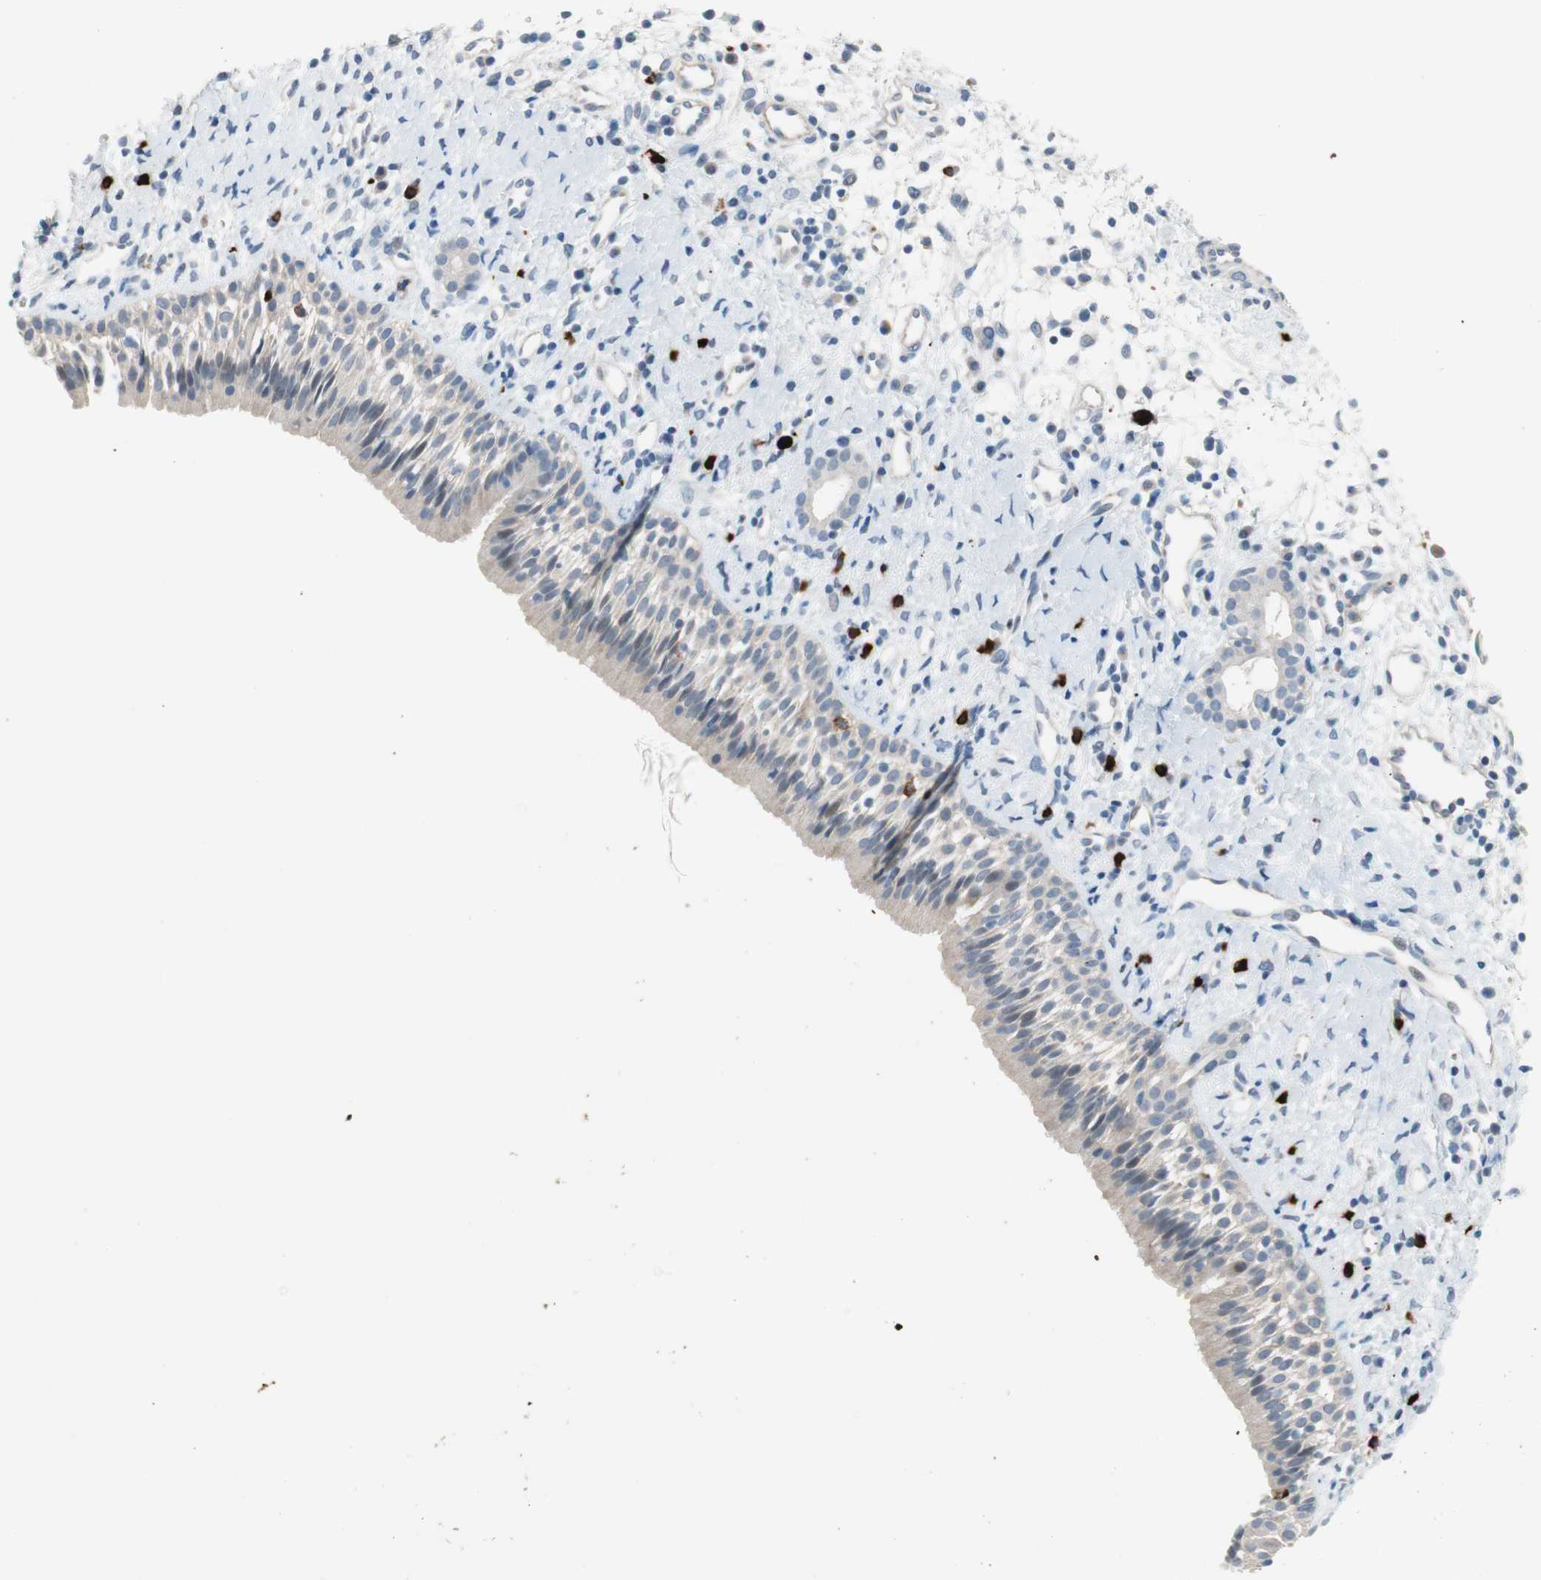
{"staining": {"intensity": "weak", "quantity": "<25%", "location": "cytoplasmic/membranous"}, "tissue": "nasopharynx", "cell_type": "Respiratory epithelial cells", "image_type": "normal", "snomed": [{"axis": "morphology", "description": "Normal tissue, NOS"}, {"axis": "topography", "description": "Nasopharynx"}], "caption": "Immunohistochemistry (IHC) histopathology image of unremarkable human nasopharynx stained for a protein (brown), which shows no staining in respiratory epithelial cells.", "gene": "PDZK1", "patient": {"sex": "male", "age": 22}}